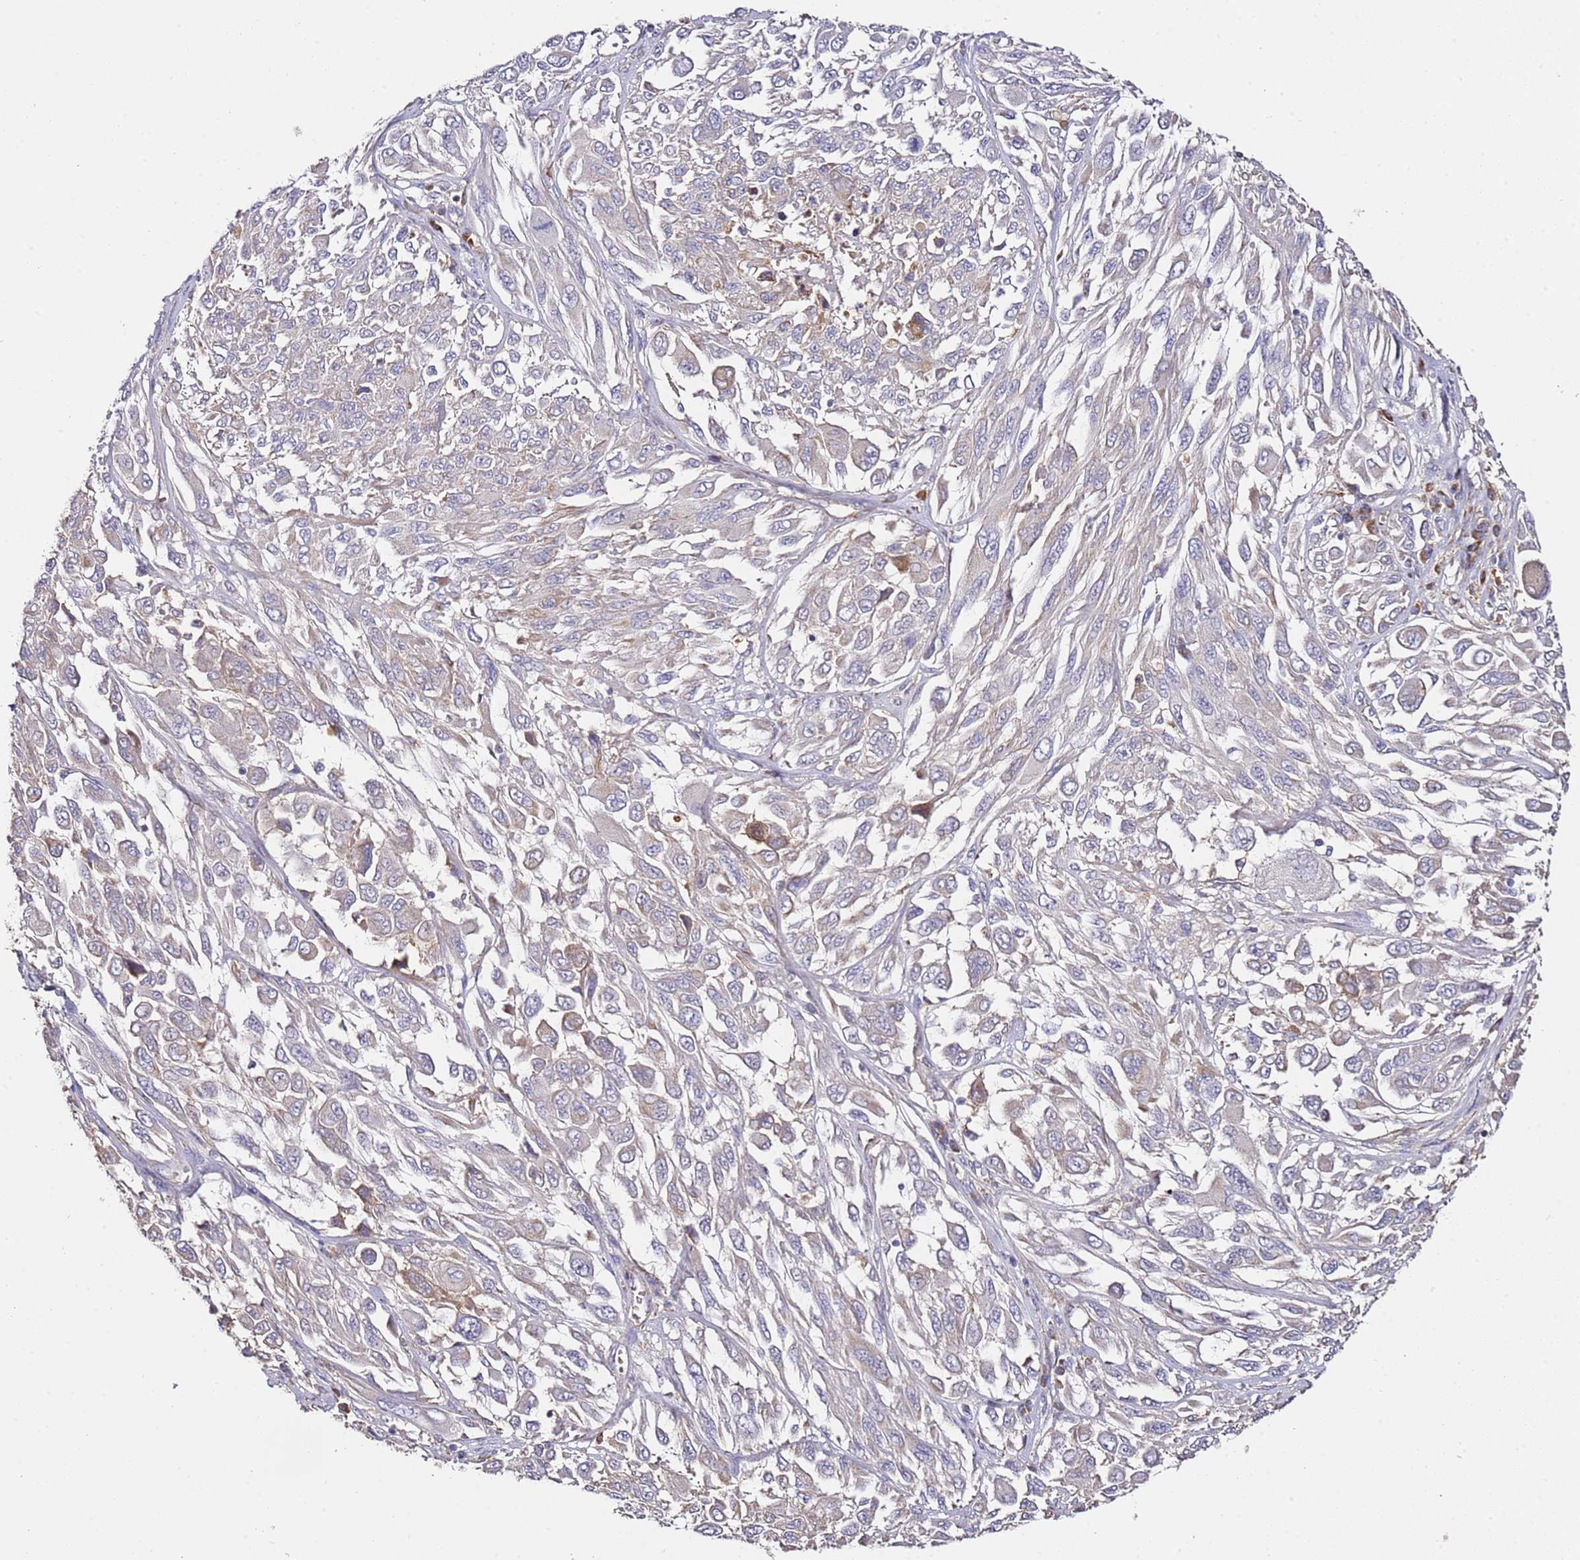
{"staining": {"intensity": "negative", "quantity": "none", "location": "none"}, "tissue": "melanoma", "cell_type": "Tumor cells", "image_type": "cancer", "snomed": [{"axis": "morphology", "description": "Malignant melanoma, NOS"}, {"axis": "topography", "description": "Skin"}], "caption": "Immunohistochemistry image of human malignant melanoma stained for a protein (brown), which reveals no expression in tumor cells. (DAB immunohistochemistry visualized using brightfield microscopy, high magnification).", "gene": "OR2B11", "patient": {"sex": "female", "age": 91}}